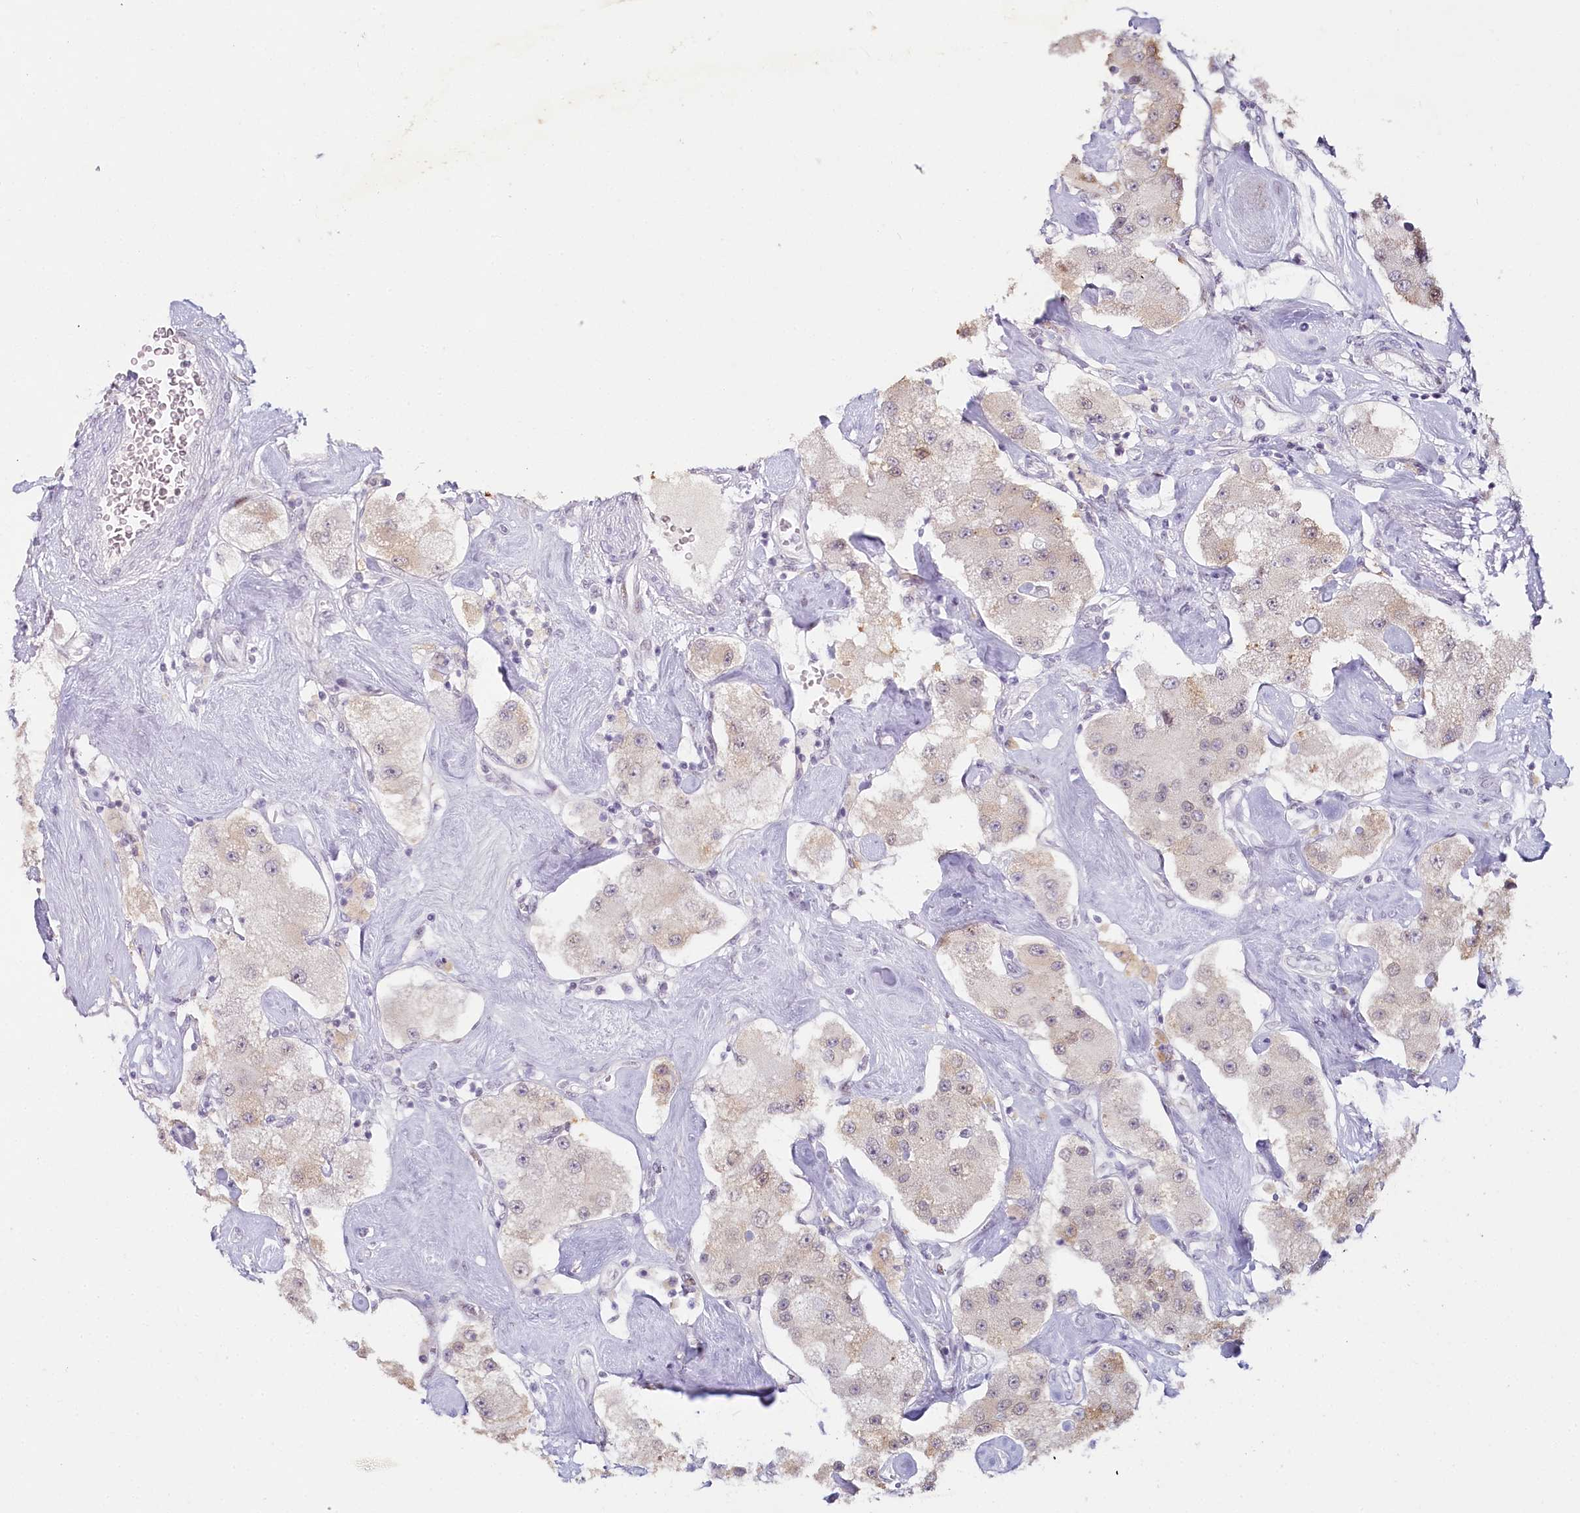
{"staining": {"intensity": "weak", "quantity": "<25%", "location": "cytoplasmic/membranous"}, "tissue": "carcinoid", "cell_type": "Tumor cells", "image_type": "cancer", "snomed": [{"axis": "morphology", "description": "Carcinoid, malignant, NOS"}, {"axis": "topography", "description": "Pancreas"}], "caption": "Immunohistochemical staining of carcinoid displays no significant positivity in tumor cells.", "gene": "HPD", "patient": {"sex": "male", "age": 41}}